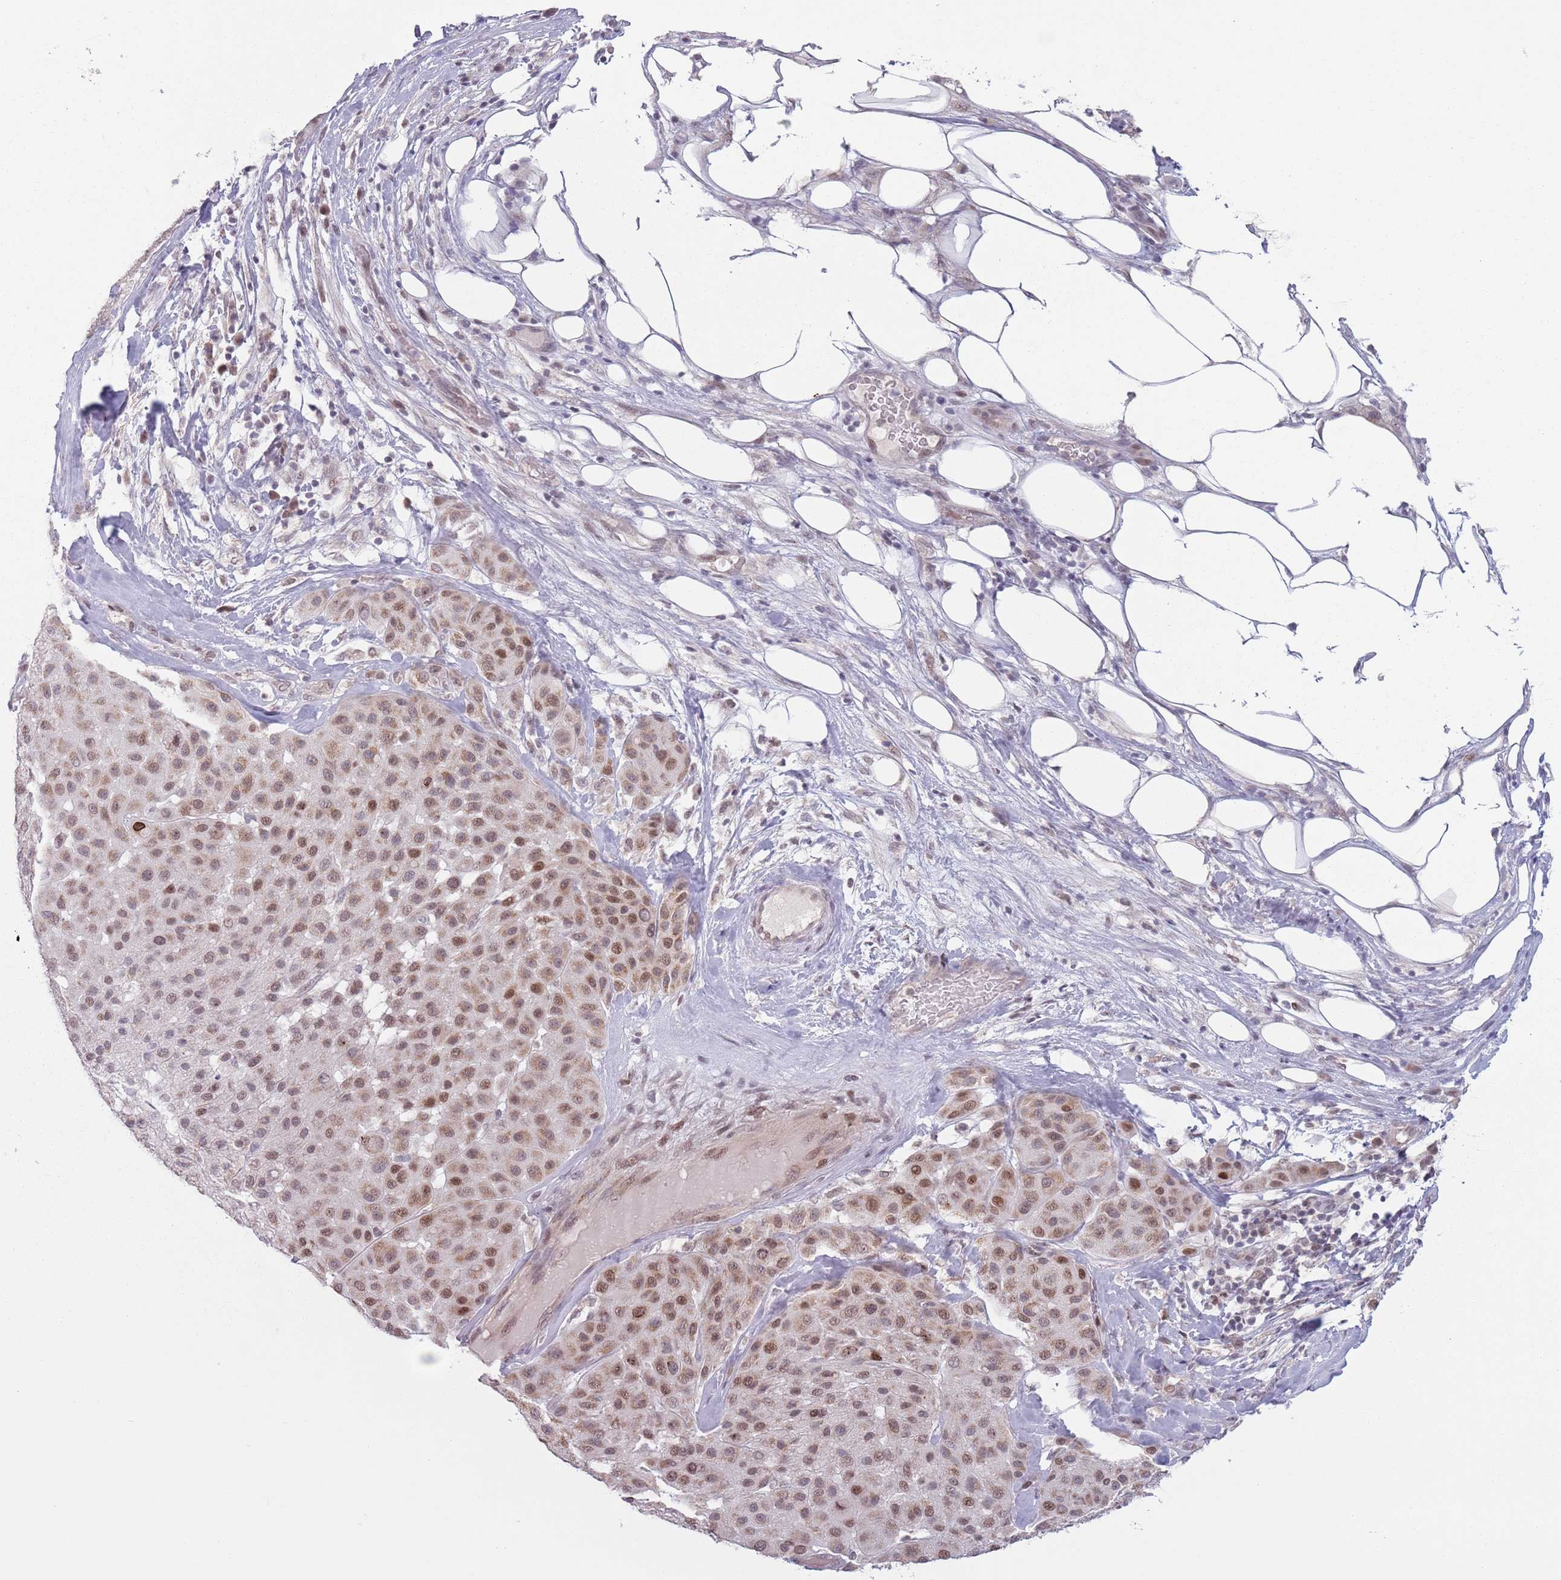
{"staining": {"intensity": "moderate", "quantity": "25%-75%", "location": "cytoplasmic/membranous,nuclear"}, "tissue": "melanoma", "cell_type": "Tumor cells", "image_type": "cancer", "snomed": [{"axis": "morphology", "description": "Malignant melanoma, Metastatic site"}, {"axis": "topography", "description": "Smooth muscle"}], "caption": "Immunohistochemistry (IHC) (DAB (3,3'-diaminobenzidine)) staining of human malignant melanoma (metastatic site) demonstrates moderate cytoplasmic/membranous and nuclear protein staining in about 25%-75% of tumor cells.", "gene": "MRPL34", "patient": {"sex": "male", "age": 41}}